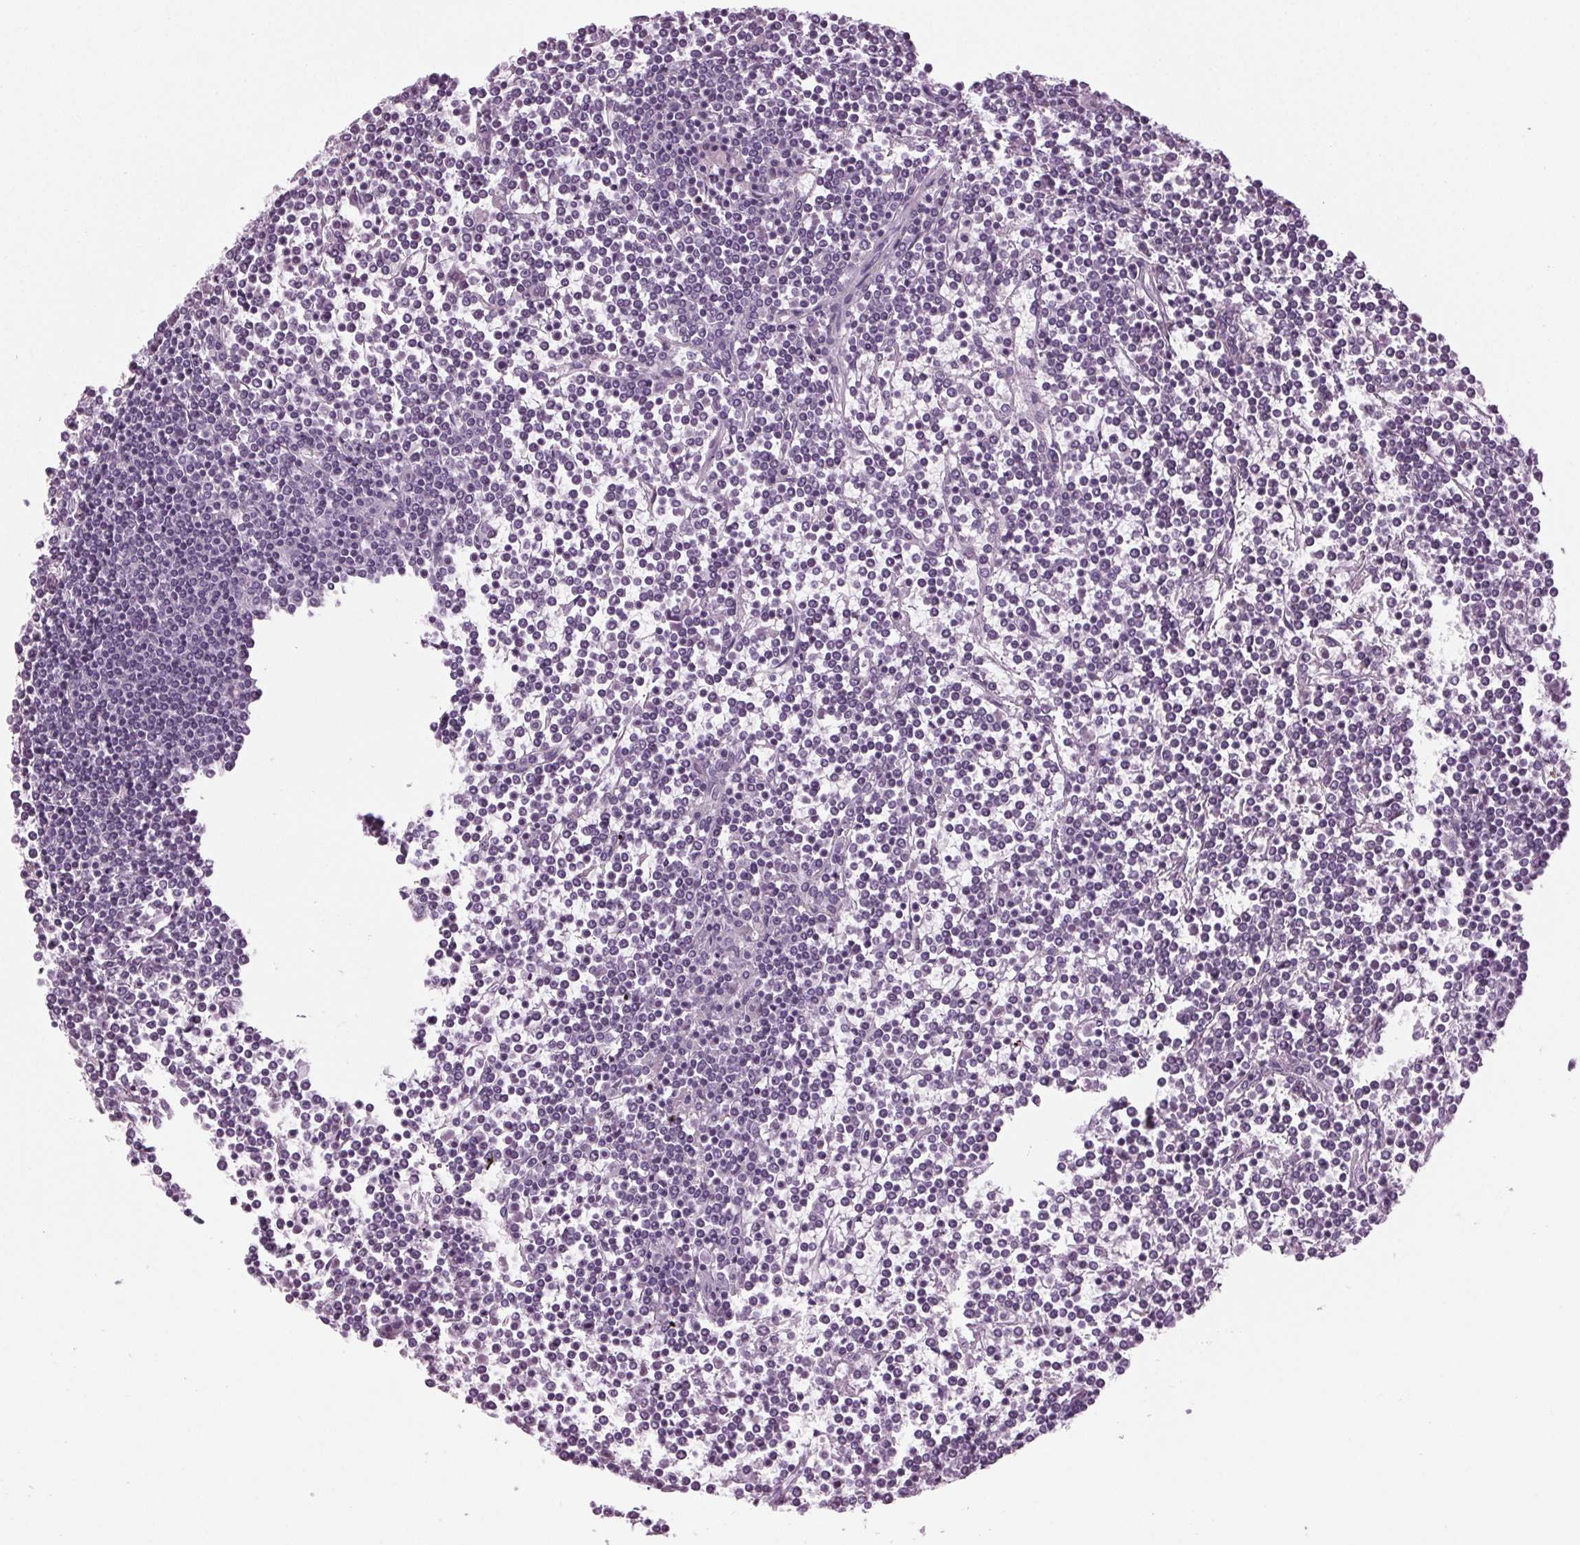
{"staining": {"intensity": "negative", "quantity": "none", "location": "none"}, "tissue": "lymphoma", "cell_type": "Tumor cells", "image_type": "cancer", "snomed": [{"axis": "morphology", "description": "Malignant lymphoma, non-Hodgkin's type, Low grade"}, {"axis": "topography", "description": "Spleen"}], "caption": "Low-grade malignant lymphoma, non-Hodgkin's type was stained to show a protein in brown. There is no significant staining in tumor cells.", "gene": "BHLHE22", "patient": {"sex": "female", "age": 19}}